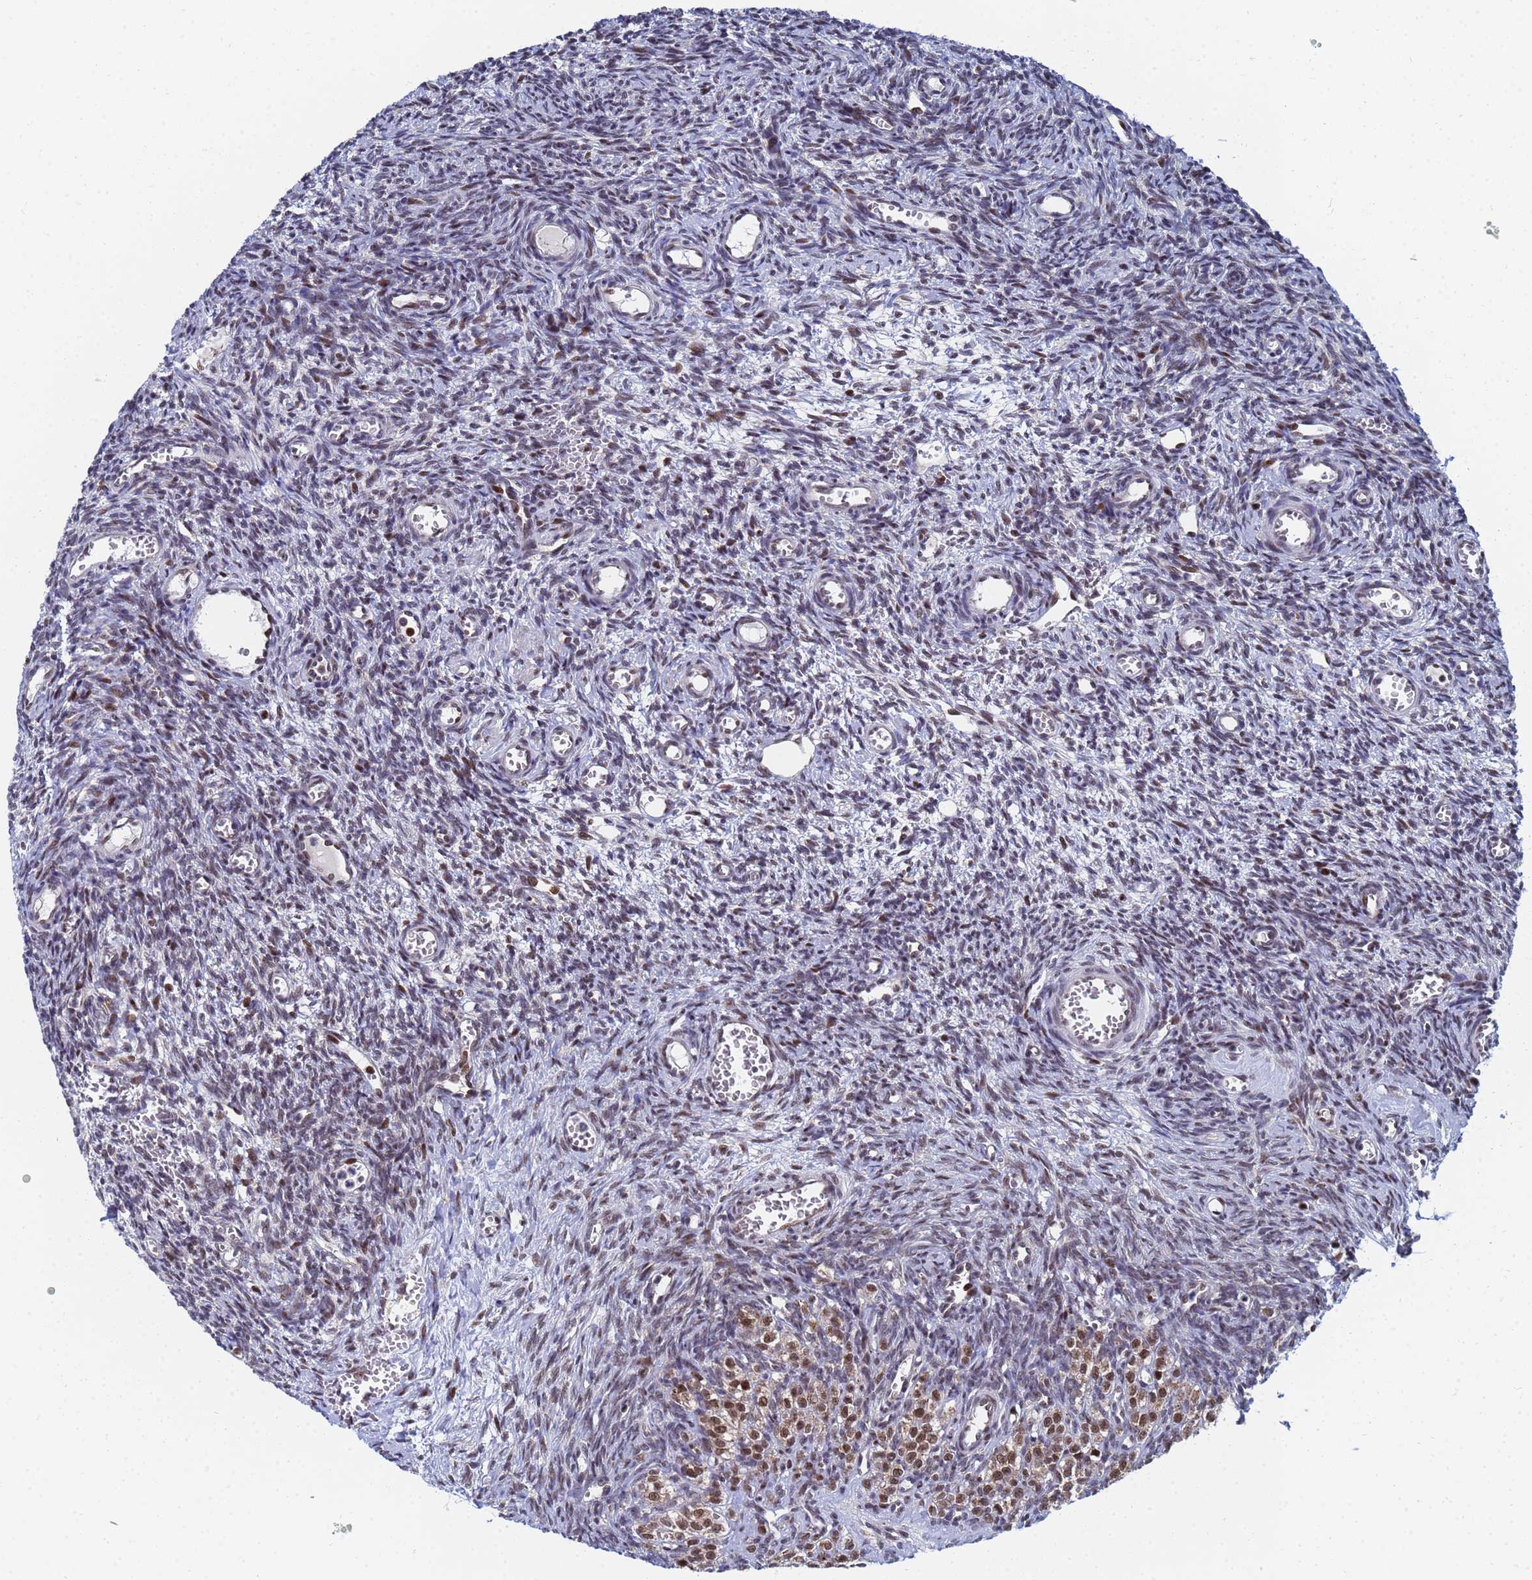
{"staining": {"intensity": "weak", "quantity": "<25%", "location": "nuclear"}, "tissue": "ovary", "cell_type": "Ovarian stroma cells", "image_type": "normal", "snomed": [{"axis": "morphology", "description": "Normal tissue, NOS"}, {"axis": "topography", "description": "Ovary"}], "caption": "Benign ovary was stained to show a protein in brown. There is no significant positivity in ovarian stroma cells. (Stains: DAB (3,3'-diaminobenzidine) immunohistochemistry with hematoxylin counter stain, Microscopy: brightfield microscopy at high magnification).", "gene": "AP5Z1", "patient": {"sex": "female", "age": 39}}